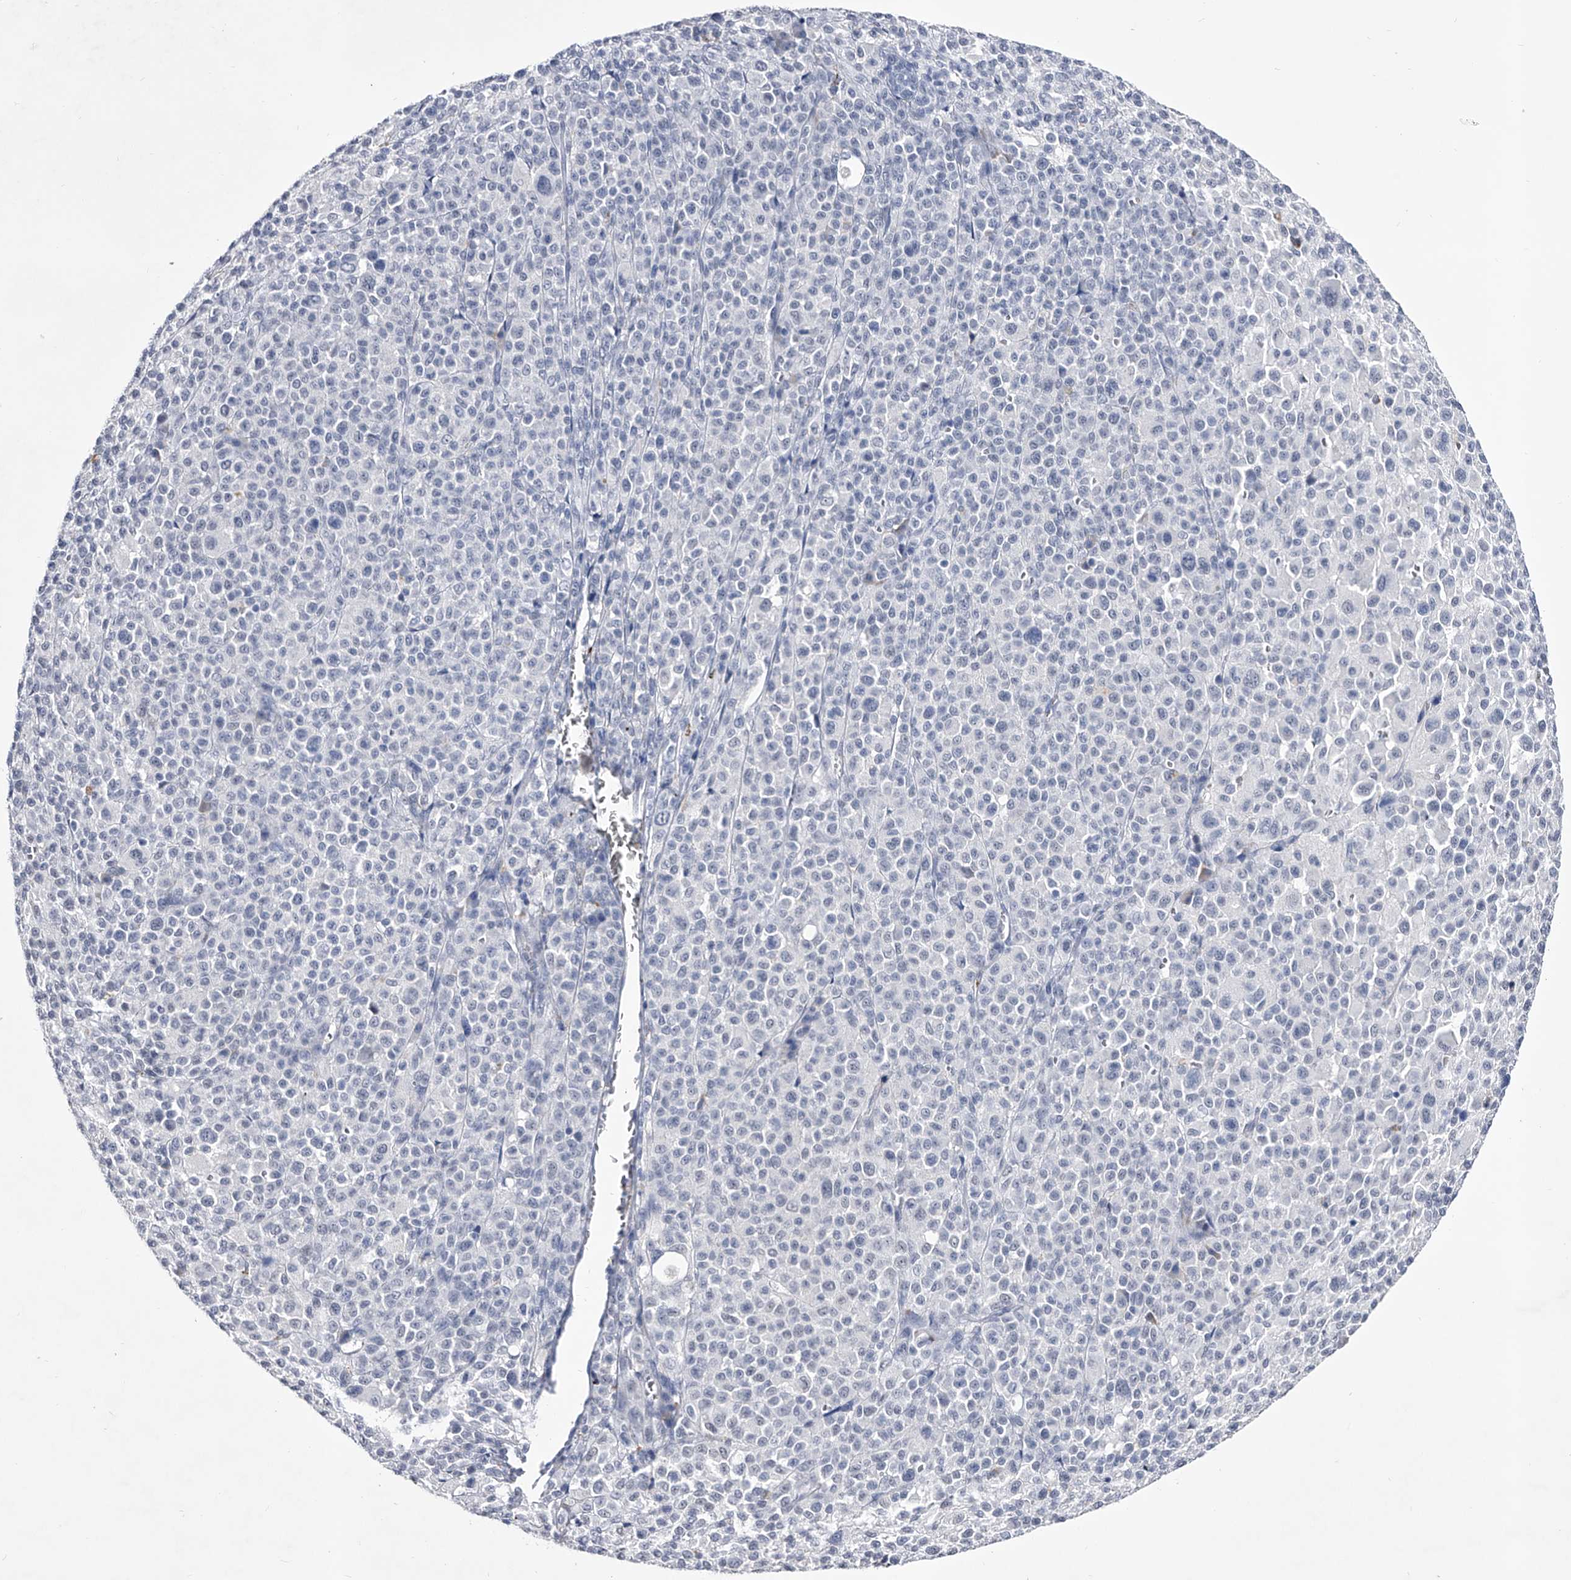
{"staining": {"intensity": "negative", "quantity": "none", "location": "none"}, "tissue": "melanoma", "cell_type": "Tumor cells", "image_type": "cancer", "snomed": [{"axis": "morphology", "description": "Malignant melanoma, Metastatic site"}, {"axis": "topography", "description": "Skin"}], "caption": "The photomicrograph exhibits no significant positivity in tumor cells of malignant melanoma (metastatic site).", "gene": "CRISP2", "patient": {"sex": "female", "age": 74}}